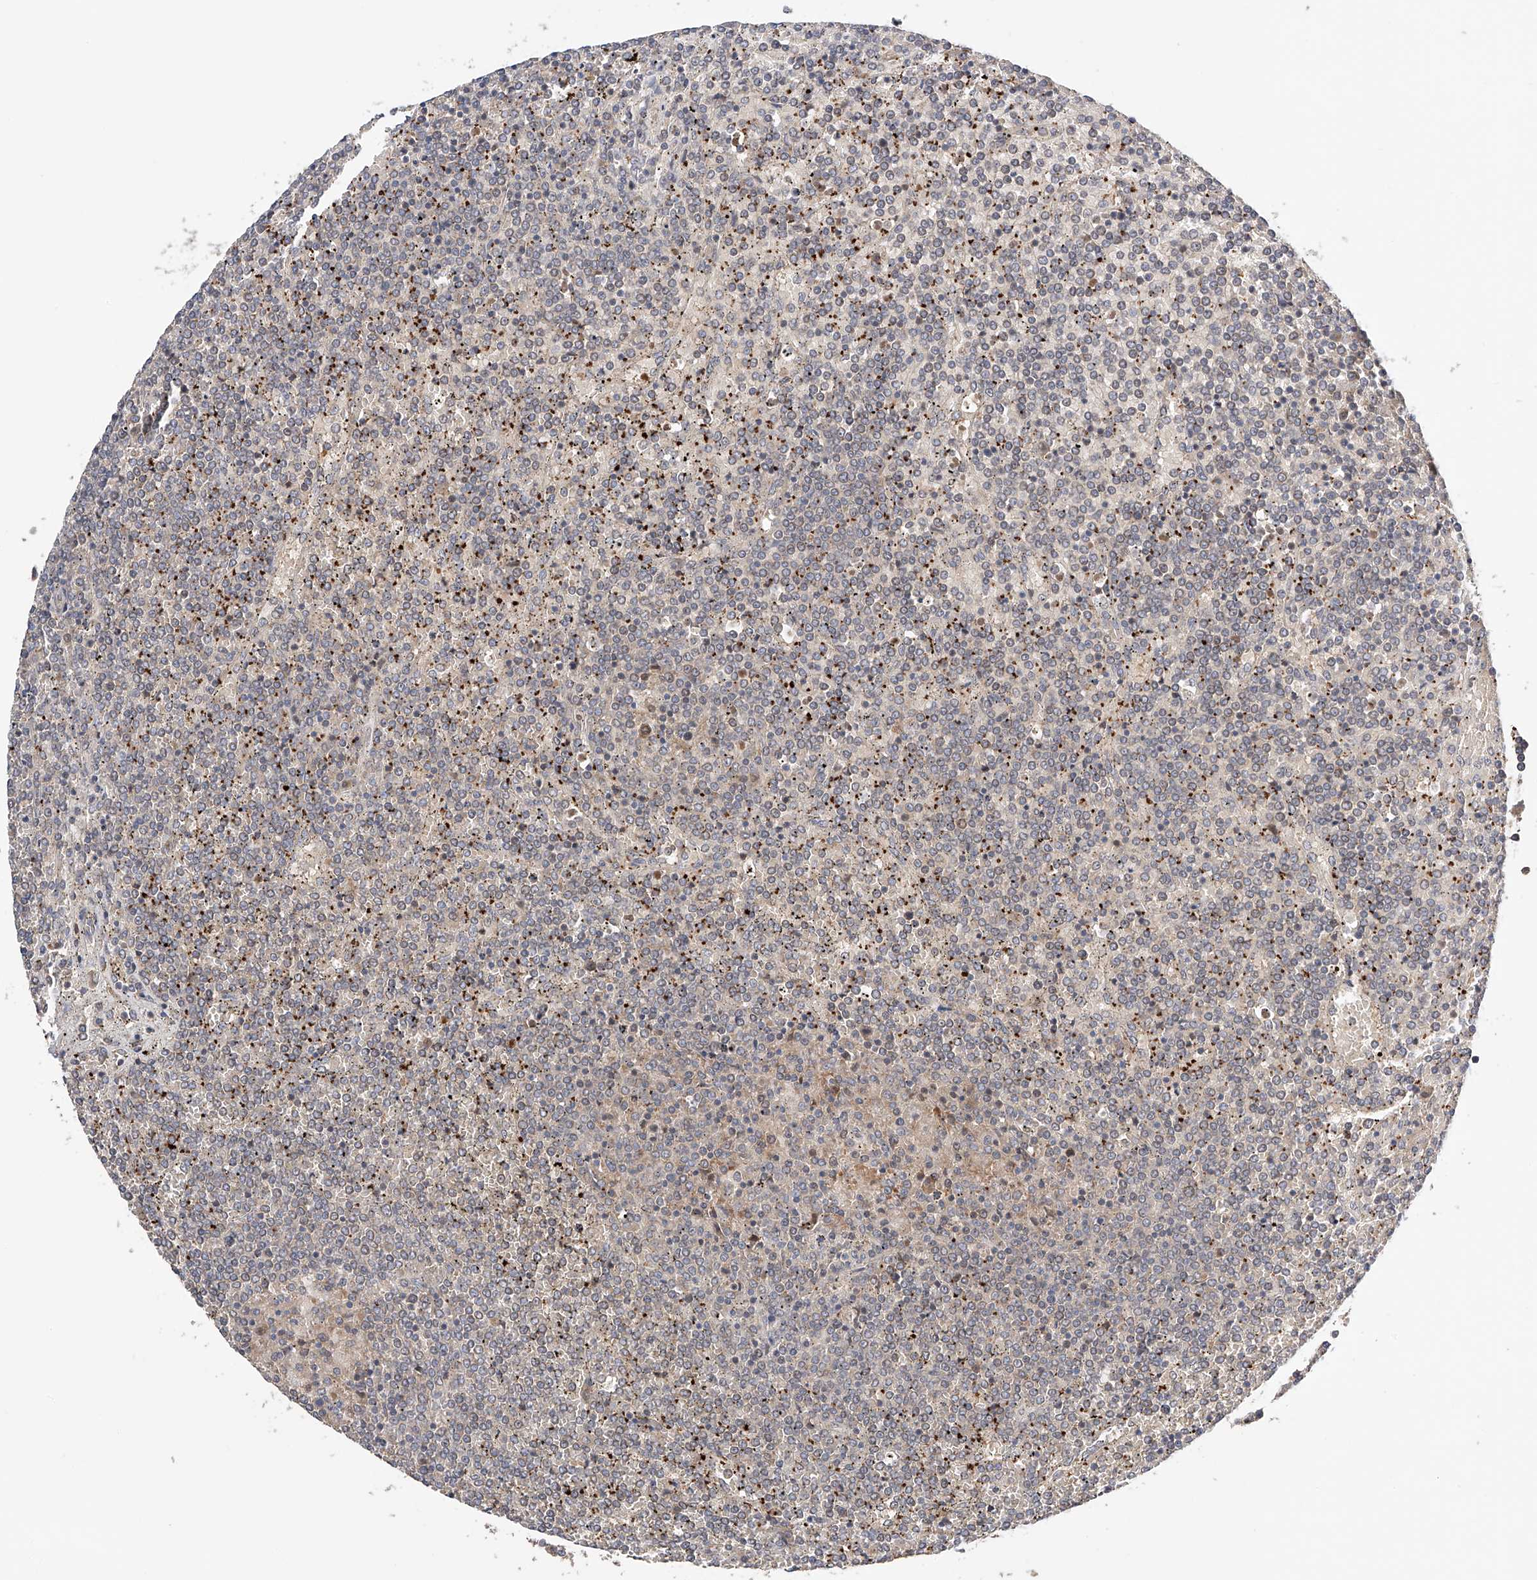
{"staining": {"intensity": "negative", "quantity": "none", "location": "none"}, "tissue": "lymphoma", "cell_type": "Tumor cells", "image_type": "cancer", "snomed": [{"axis": "morphology", "description": "Malignant lymphoma, non-Hodgkin's type, Low grade"}, {"axis": "topography", "description": "Spleen"}], "caption": "Immunohistochemical staining of human lymphoma reveals no significant staining in tumor cells.", "gene": "ZFHX2", "patient": {"sex": "female", "age": 19}}